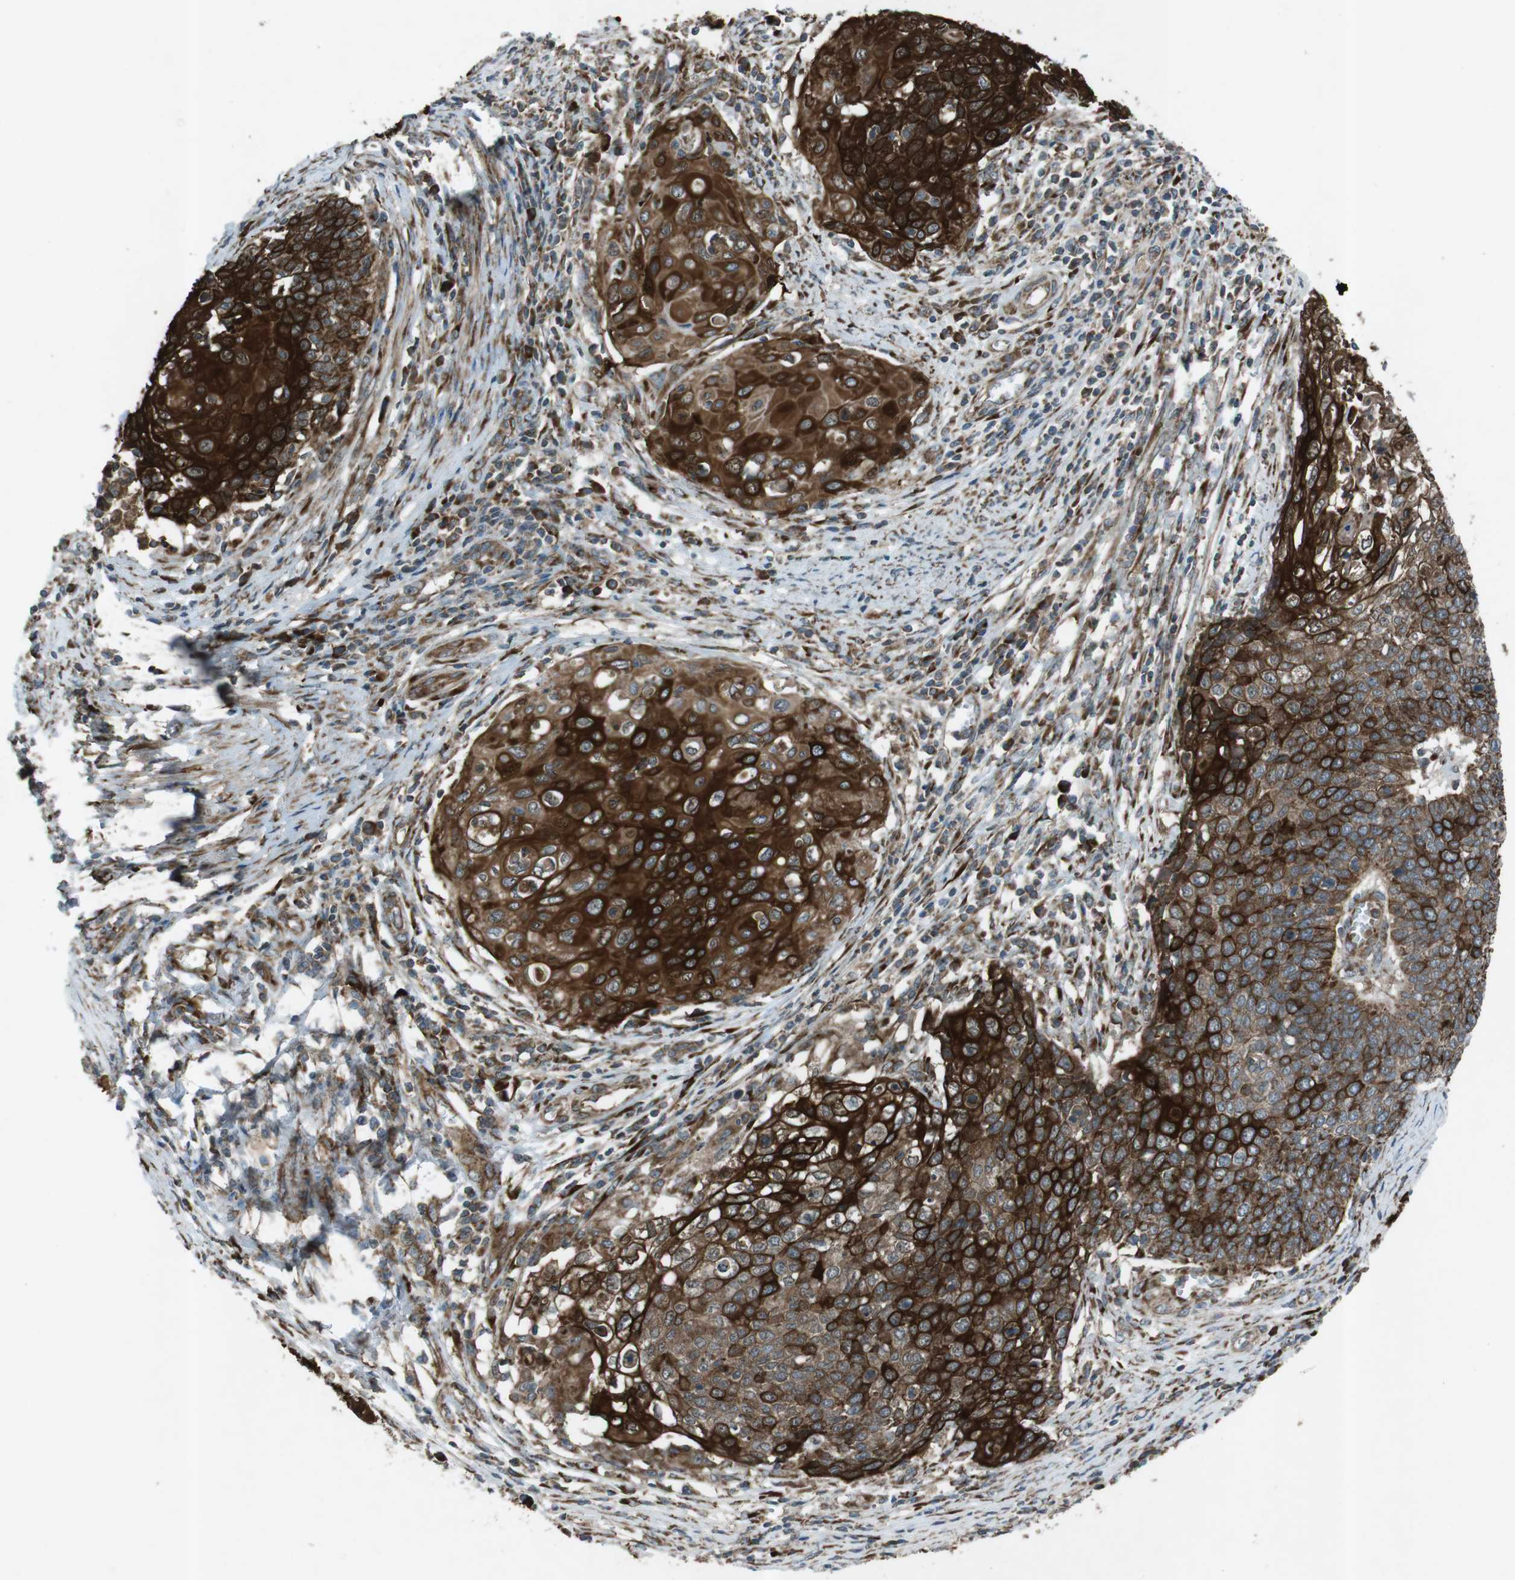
{"staining": {"intensity": "strong", "quantity": "25%-75%", "location": "cytoplasmic/membranous,nuclear"}, "tissue": "cervical cancer", "cell_type": "Tumor cells", "image_type": "cancer", "snomed": [{"axis": "morphology", "description": "Squamous cell carcinoma, NOS"}, {"axis": "topography", "description": "Cervix"}], "caption": "Immunohistochemical staining of cervical cancer (squamous cell carcinoma) exhibits strong cytoplasmic/membranous and nuclear protein staining in approximately 25%-75% of tumor cells.", "gene": "SLC41A1", "patient": {"sex": "female", "age": 39}}